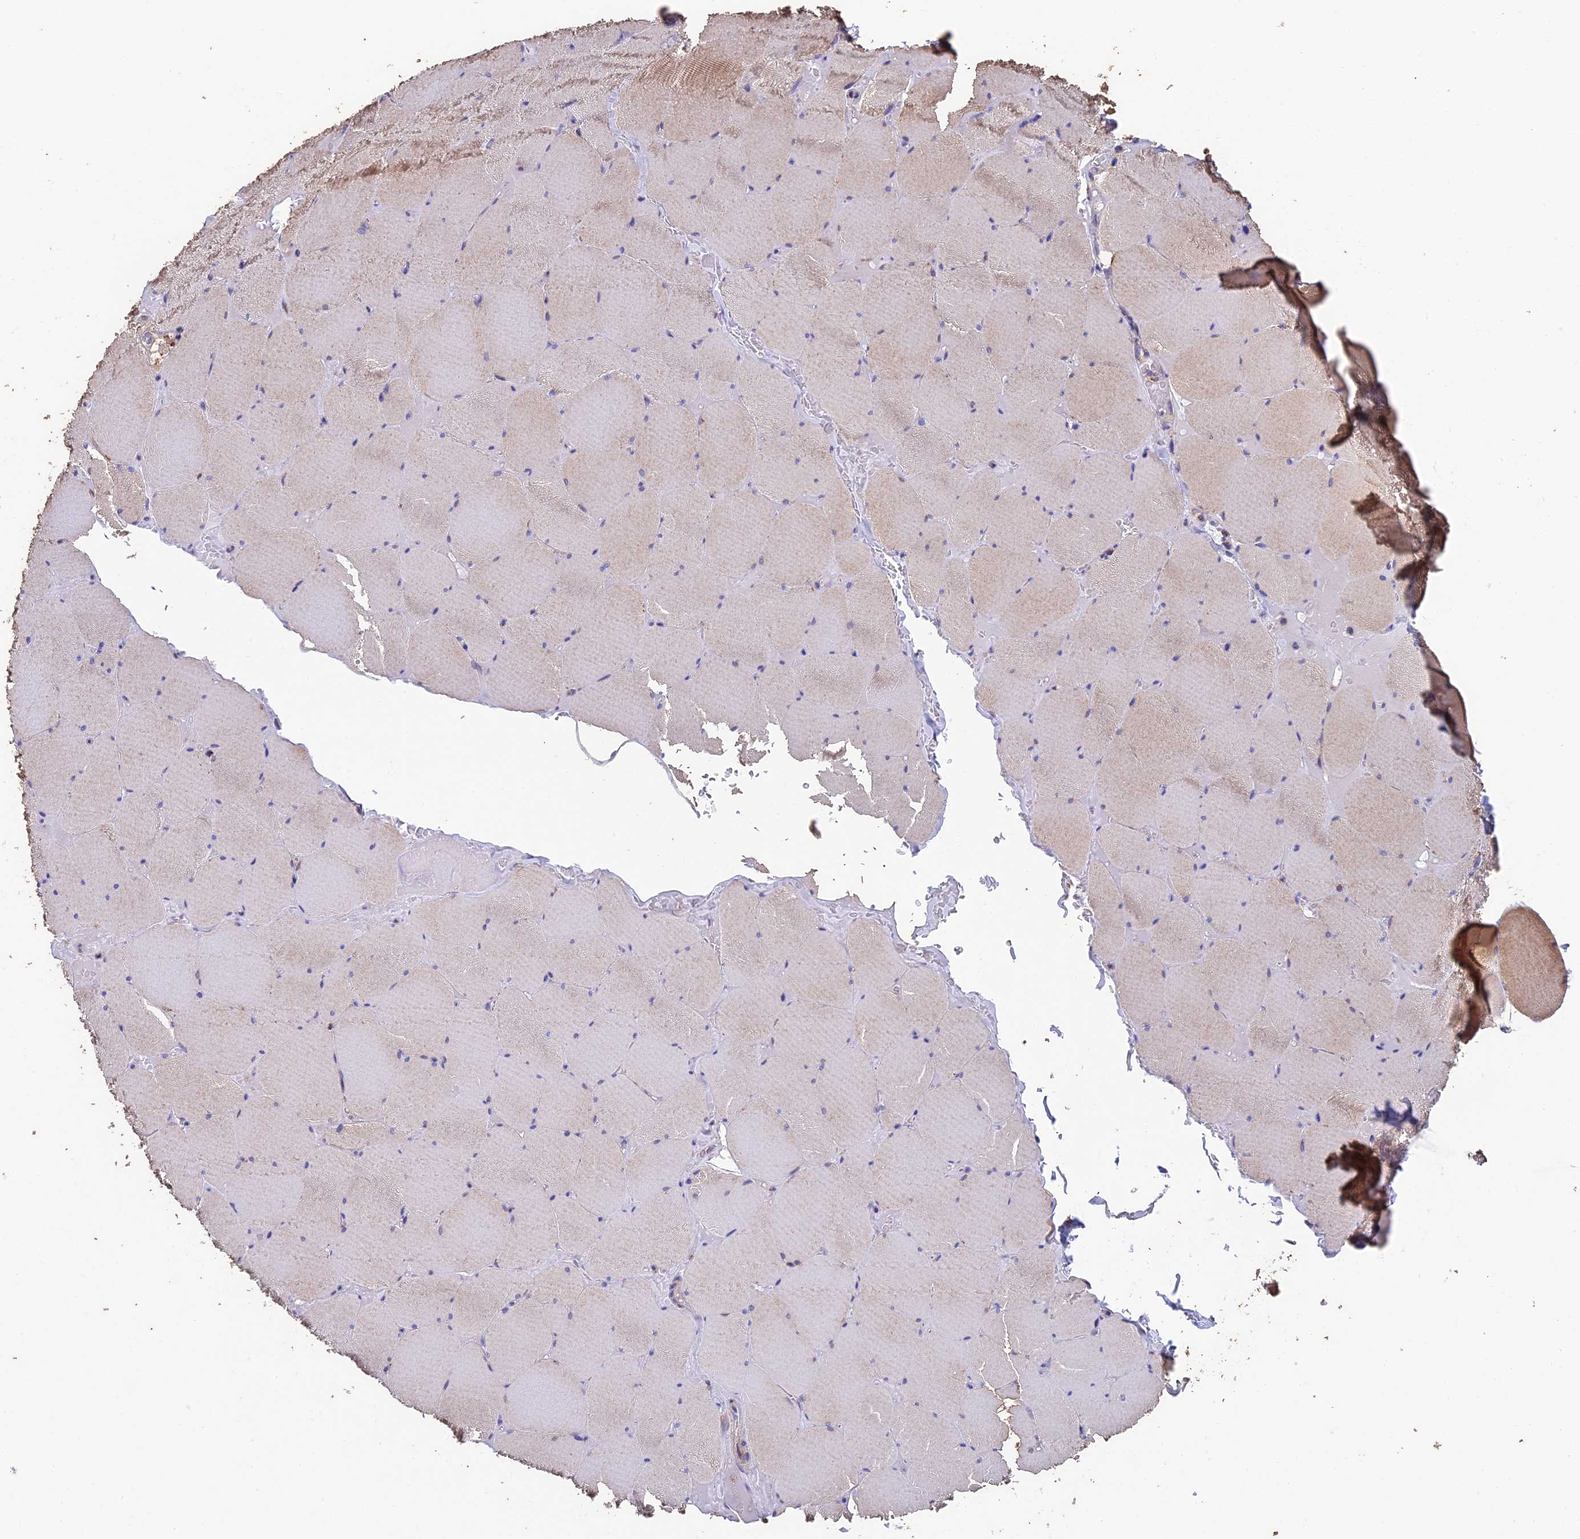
{"staining": {"intensity": "moderate", "quantity": "25%-75%", "location": "cytoplasmic/membranous"}, "tissue": "skeletal muscle", "cell_type": "Myocytes", "image_type": "normal", "snomed": [{"axis": "morphology", "description": "Normal tissue, NOS"}, {"axis": "topography", "description": "Skeletal muscle"}, {"axis": "topography", "description": "Head-Neck"}], "caption": "Immunohistochemistry (DAB) staining of normal human skeletal muscle demonstrates moderate cytoplasmic/membranous protein expression in approximately 25%-75% of myocytes.", "gene": "ADAT1", "patient": {"sex": "male", "age": 66}}